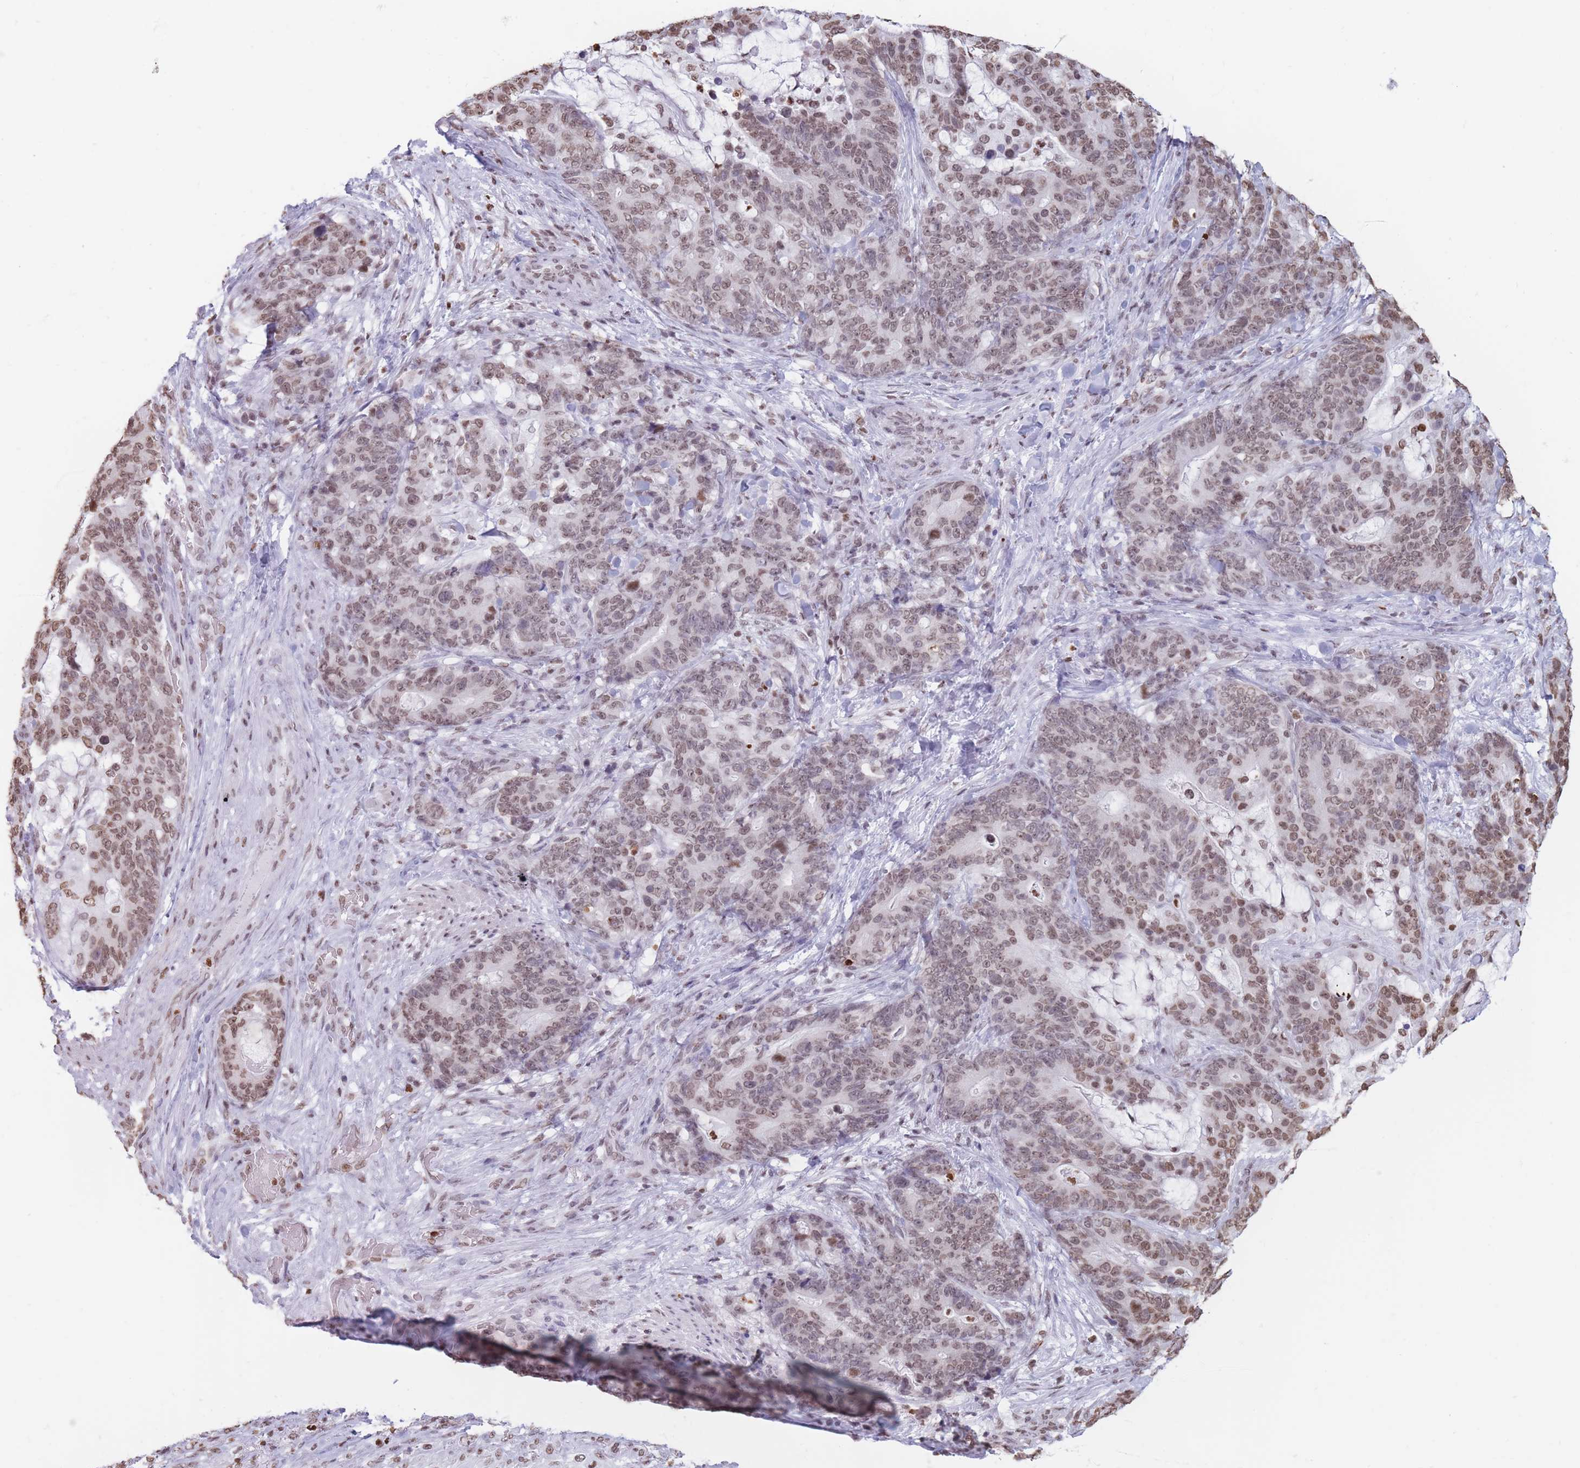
{"staining": {"intensity": "moderate", "quantity": ">75%", "location": "nuclear"}, "tissue": "stomach cancer", "cell_type": "Tumor cells", "image_type": "cancer", "snomed": [{"axis": "morphology", "description": "Normal tissue, NOS"}, {"axis": "morphology", "description": "Adenocarcinoma, NOS"}, {"axis": "topography", "description": "Stomach"}], "caption": "Moderate nuclear staining is present in about >75% of tumor cells in adenocarcinoma (stomach).", "gene": "RYK", "patient": {"sex": "female", "age": 64}}